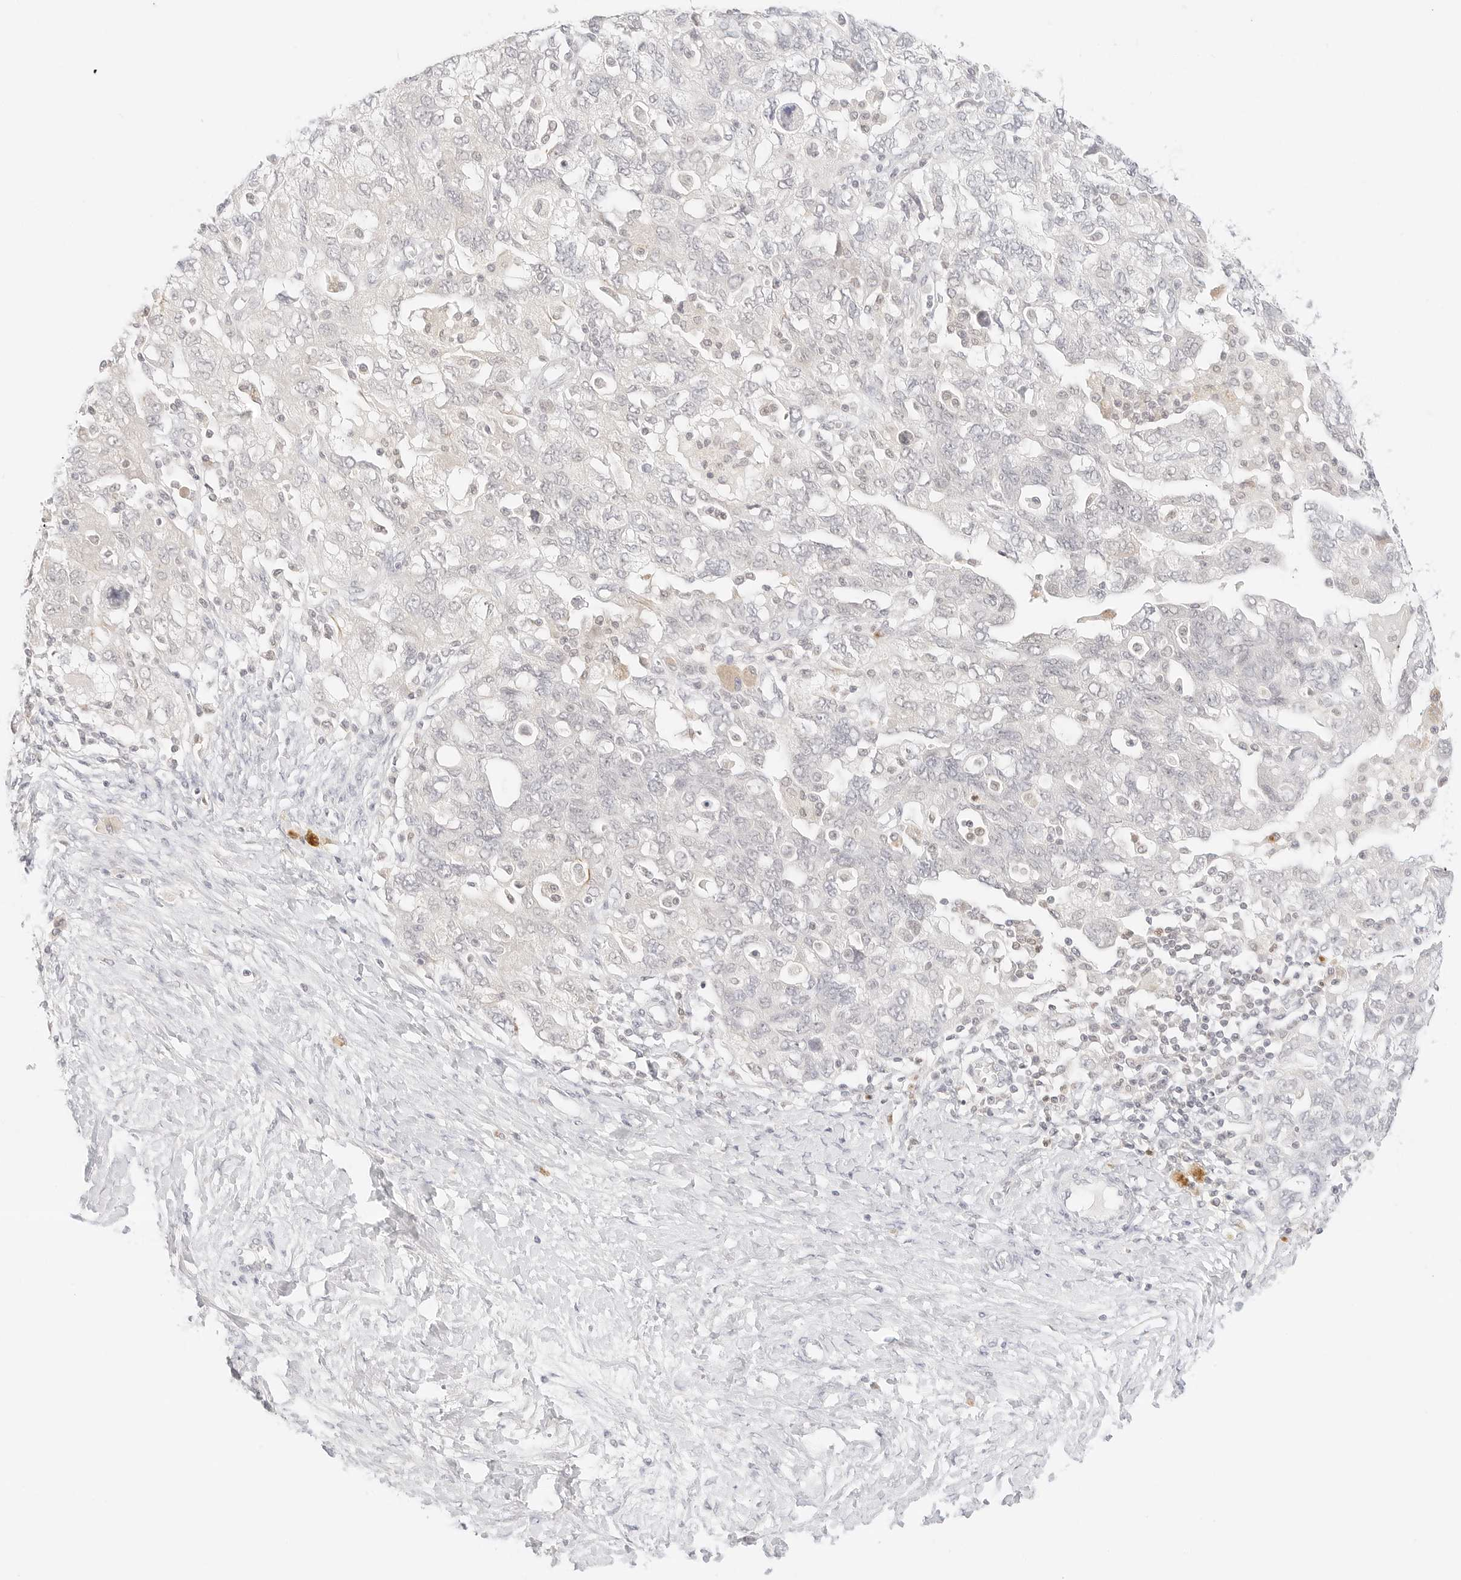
{"staining": {"intensity": "negative", "quantity": "none", "location": "none"}, "tissue": "ovarian cancer", "cell_type": "Tumor cells", "image_type": "cancer", "snomed": [{"axis": "morphology", "description": "Carcinoma, NOS"}, {"axis": "morphology", "description": "Cystadenocarcinoma, serous, NOS"}, {"axis": "topography", "description": "Ovary"}], "caption": "There is no significant positivity in tumor cells of ovarian carcinoma.", "gene": "GNAS", "patient": {"sex": "female", "age": 69}}